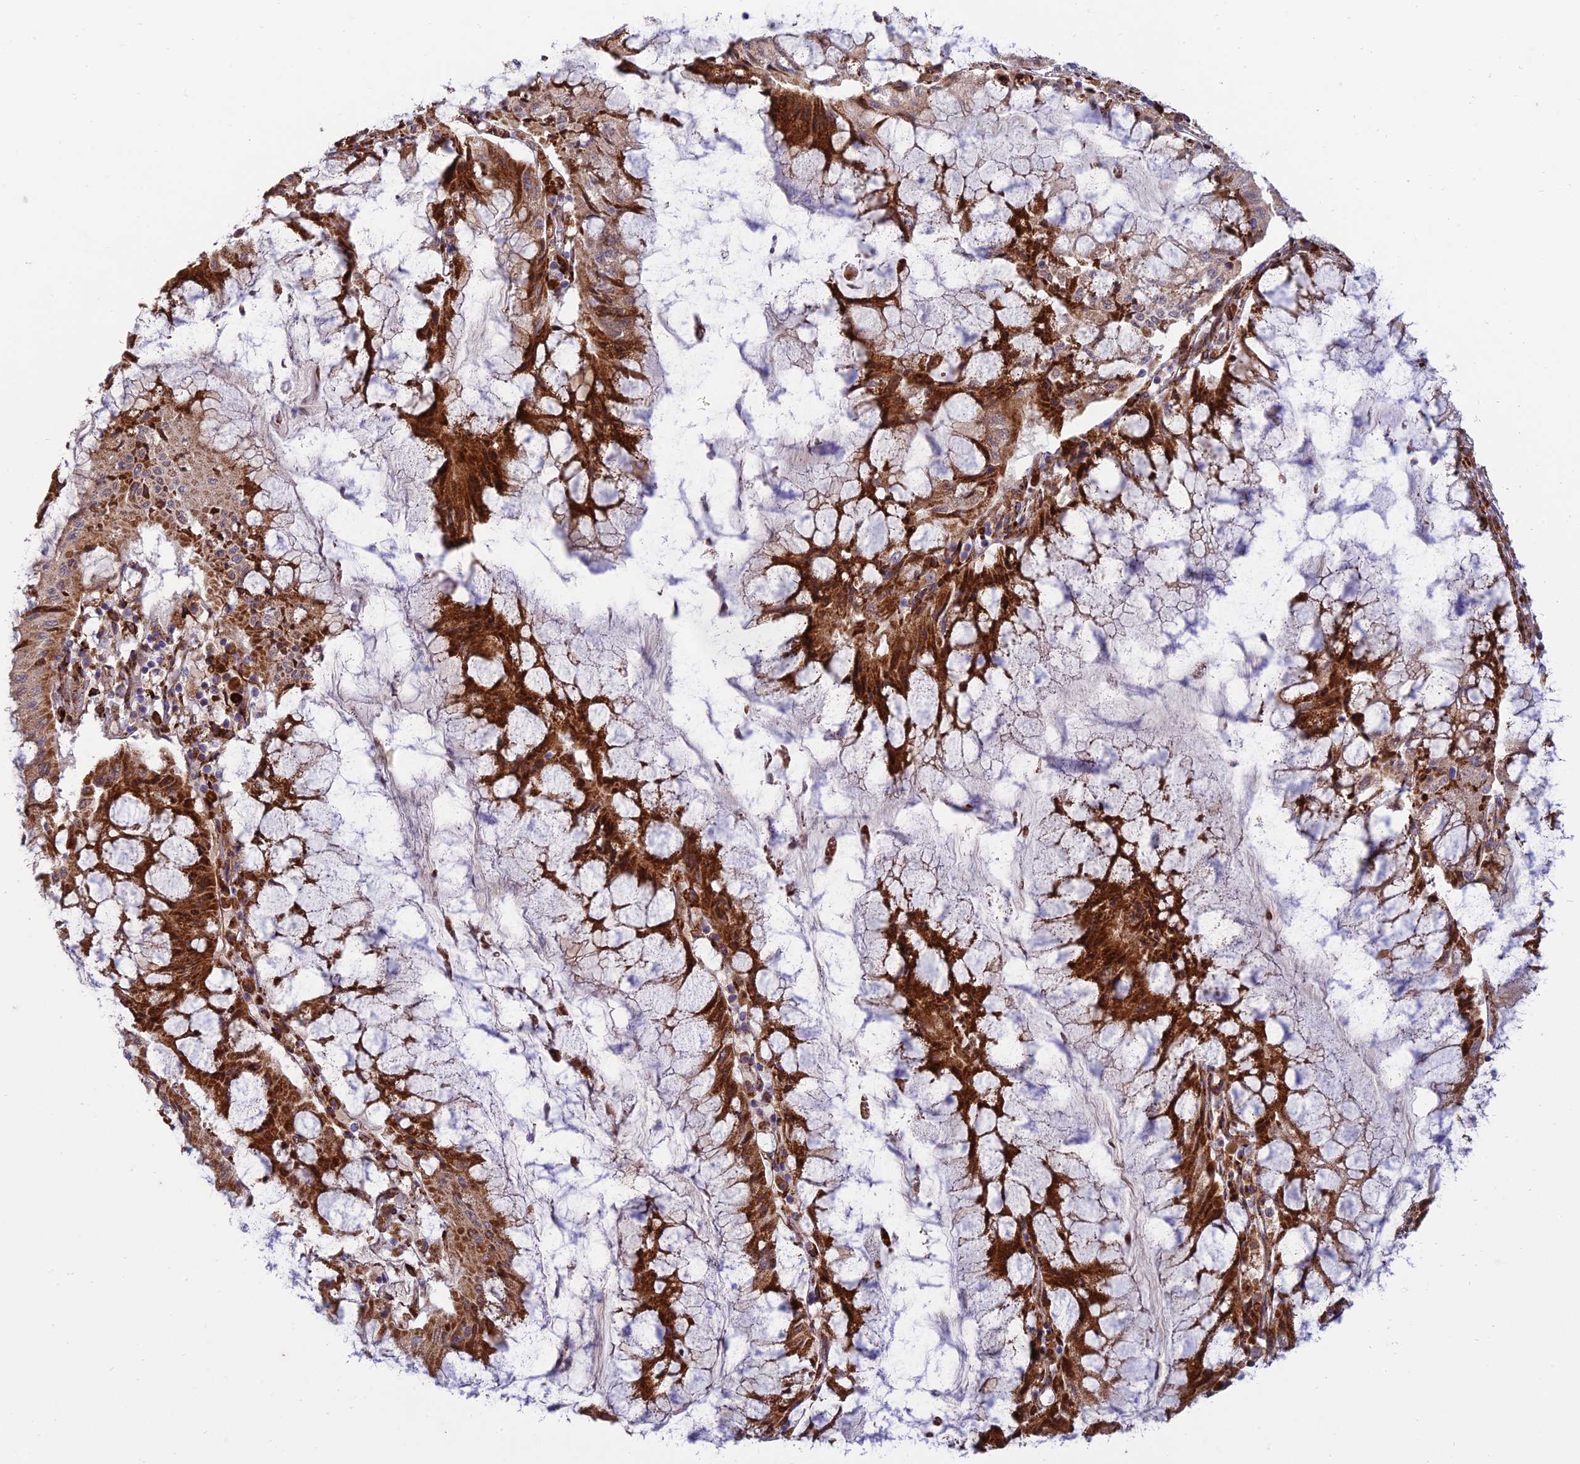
{"staining": {"intensity": "strong", "quantity": ">75%", "location": "cytoplasmic/membranous"}, "tissue": "pancreatic cancer", "cell_type": "Tumor cells", "image_type": "cancer", "snomed": [{"axis": "morphology", "description": "Adenocarcinoma, NOS"}, {"axis": "topography", "description": "Pancreas"}], "caption": "High-power microscopy captured an IHC image of pancreatic cancer (adenocarcinoma), revealing strong cytoplasmic/membranous positivity in about >75% of tumor cells. Using DAB (brown) and hematoxylin (blue) stains, captured at high magnification using brightfield microscopy.", "gene": "RCN3", "patient": {"sex": "female", "age": 50}}